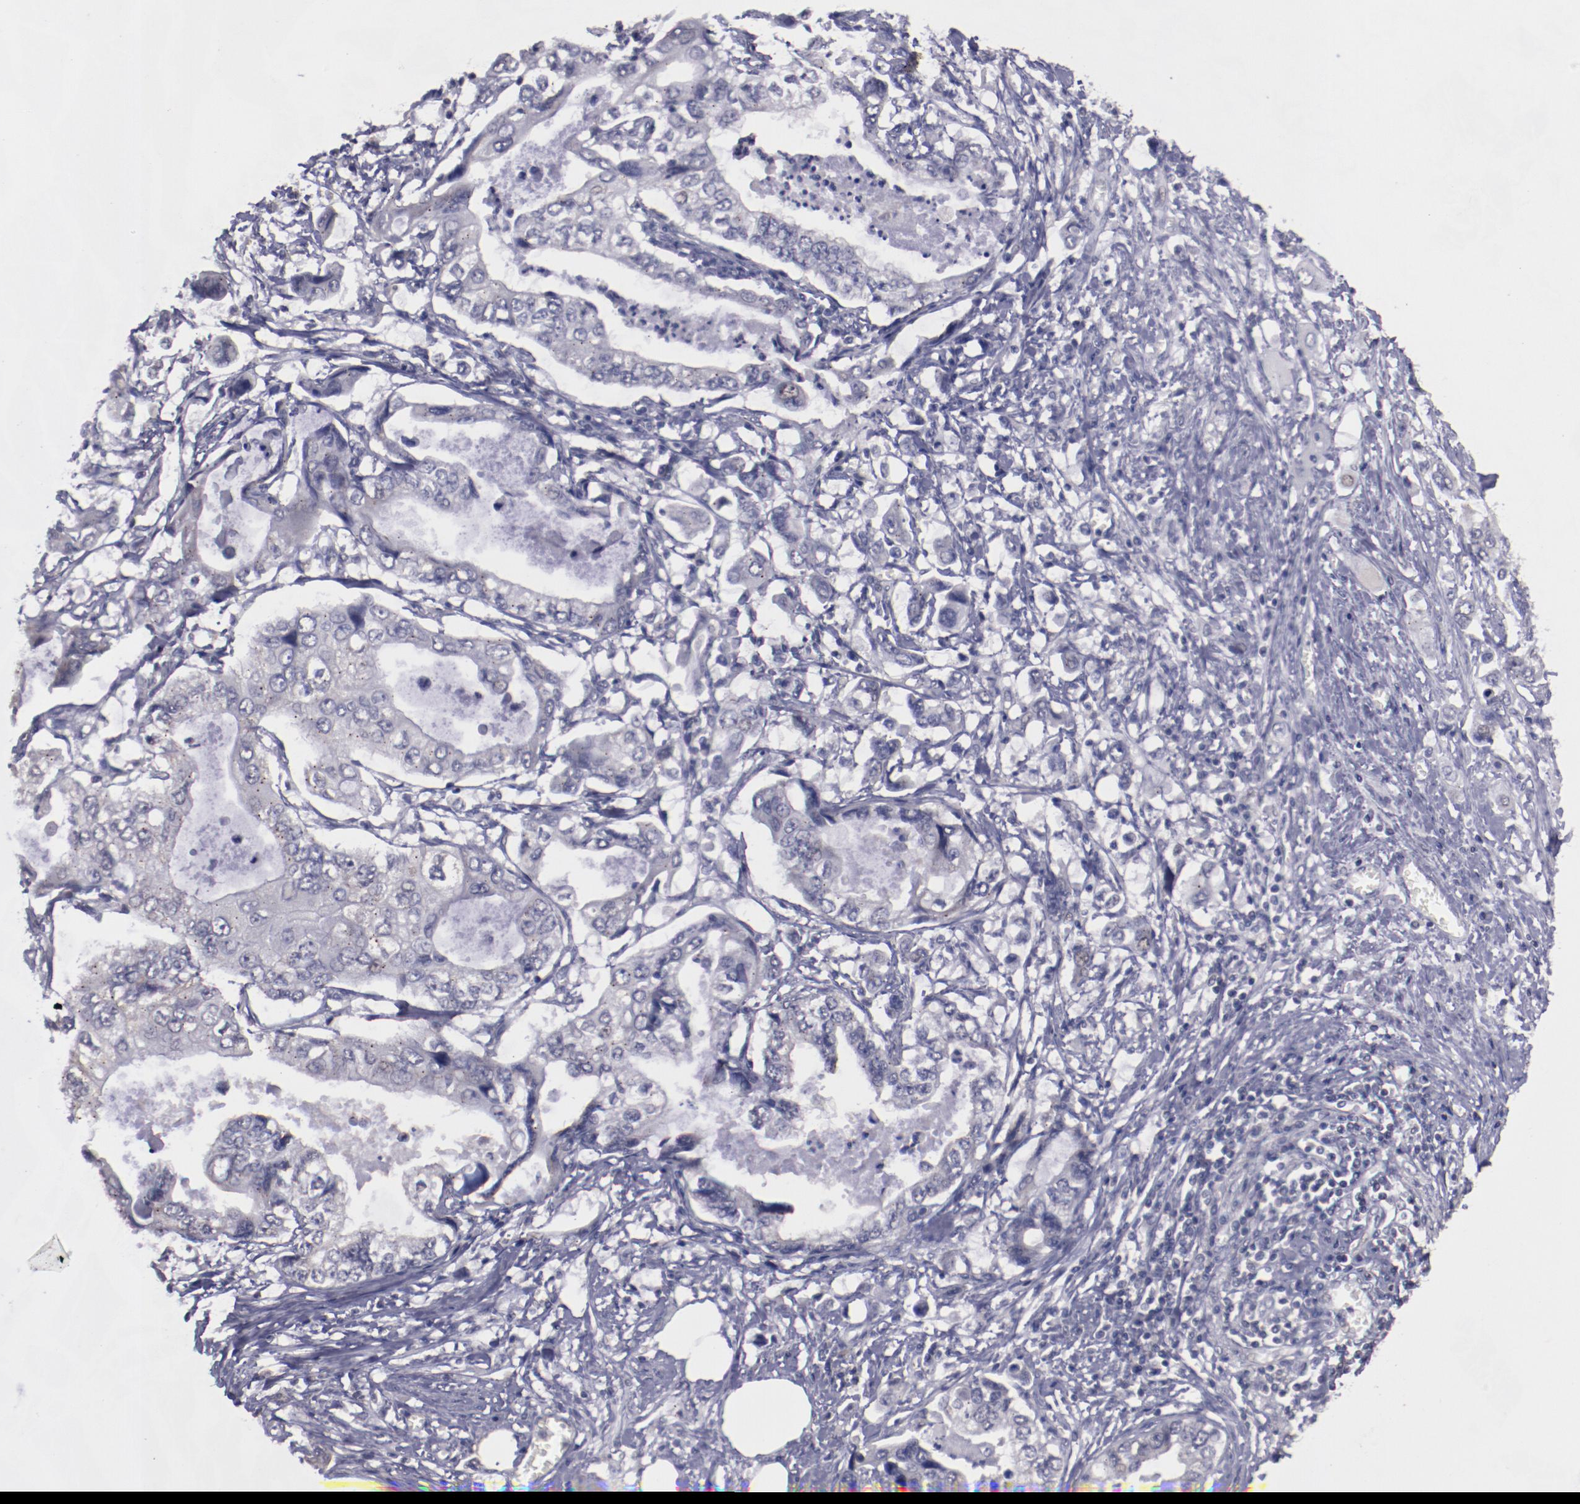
{"staining": {"intensity": "negative", "quantity": "none", "location": "none"}, "tissue": "stomach cancer", "cell_type": "Tumor cells", "image_type": "cancer", "snomed": [{"axis": "morphology", "description": "Adenocarcinoma, NOS"}, {"axis": "topography", "description": "Pancreas"}, {"axis": "topography", "description": "Stomach, upper"}], "caption": "The immunohistochemistry histopathology image has no significant staining in tumor cells of stomach cancer tissue.", "gene": "NRXN3", "patient": {"sex": "male", "age": 77}}